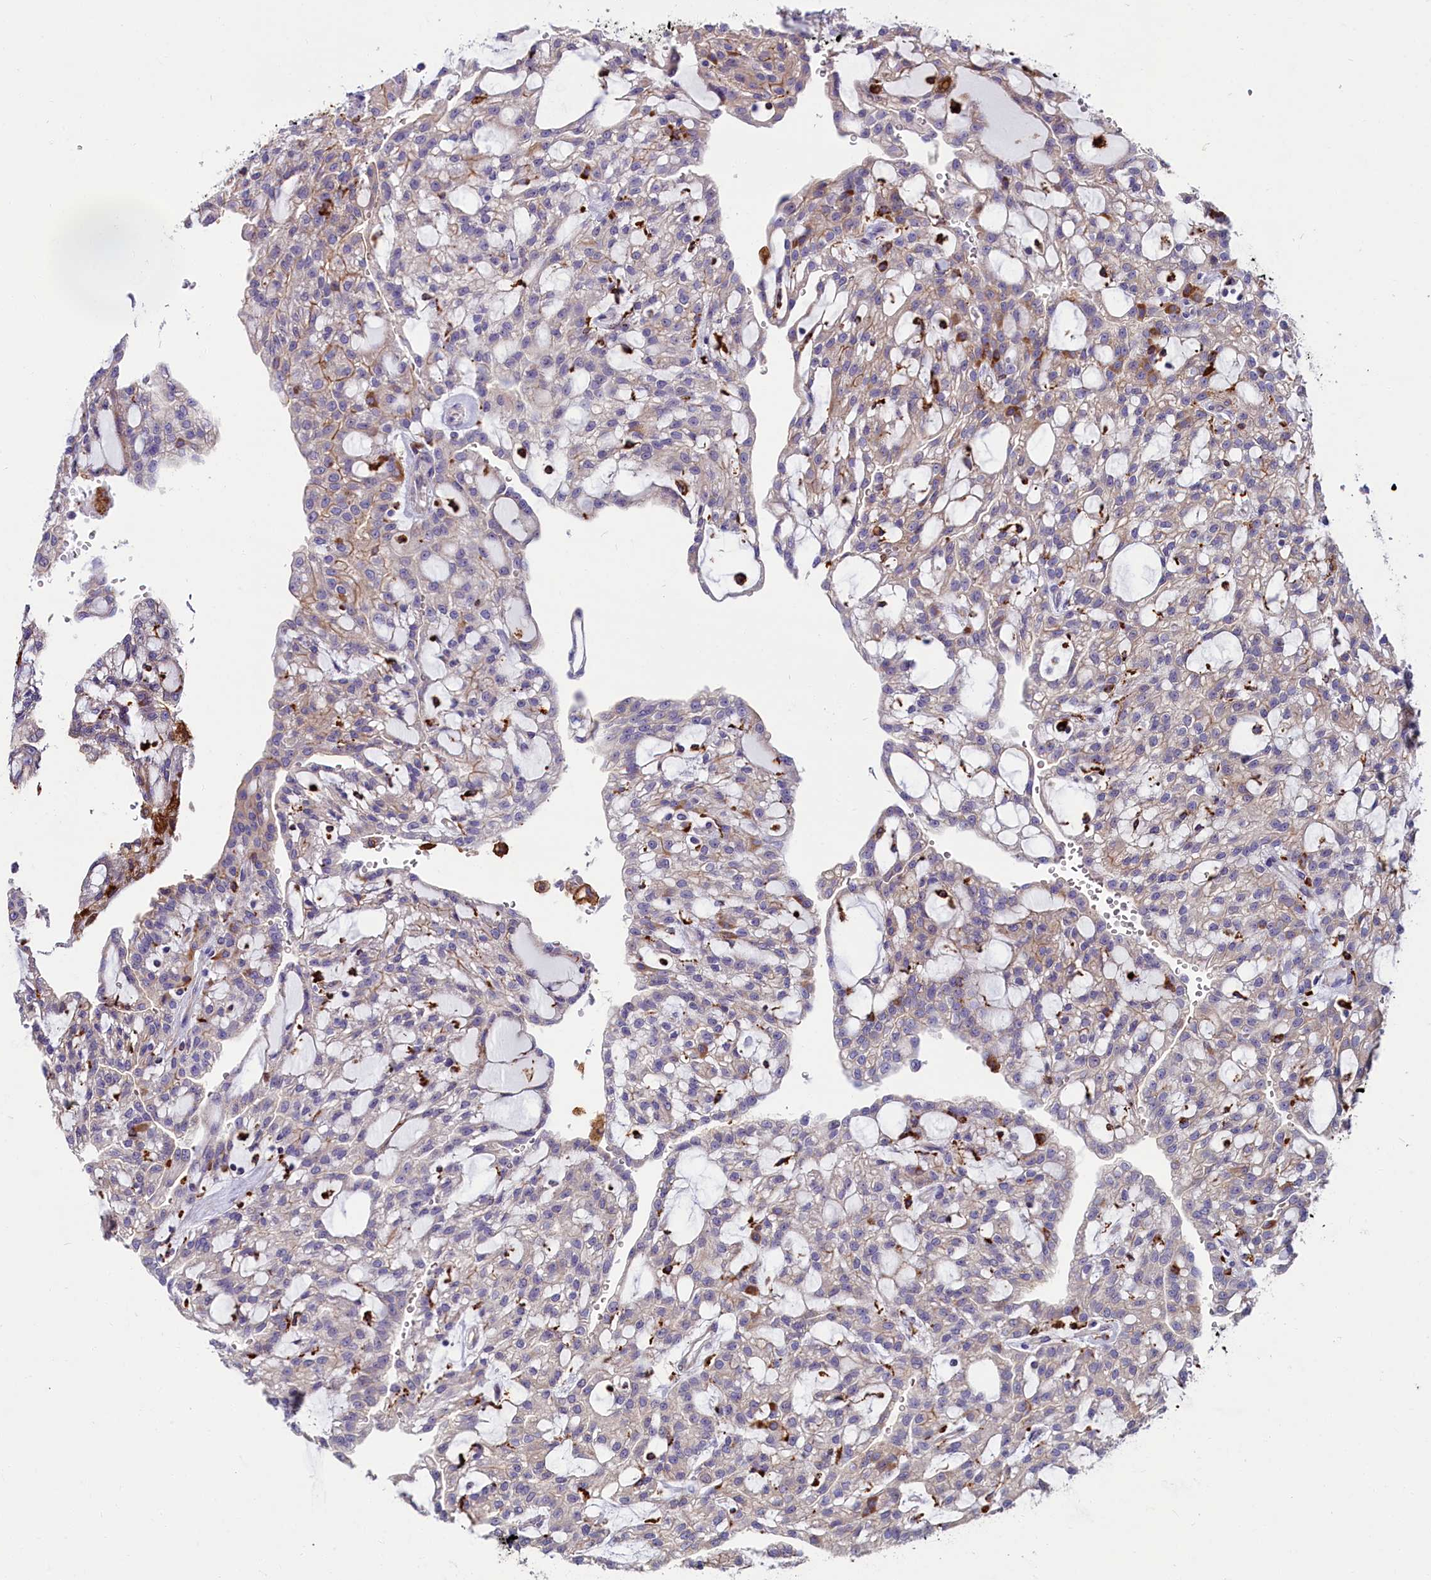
{"staining": {"intensity": "weak", "quantity": "25%-75%", "location": "cytoplasmic/membranous"}, "tissue": "renal cancer", "cell_type": "Tumor cells", "image_type": "cancer", "snomed": [{"axis": "morphology", "description": "Adenocarcinoma, NOS"}, {"axis": "topography", "description": "Kidney"}], "caption": "Immunohistochemical staining of renal cancer displays low levels of weak cytoplasmic/membranous positivity in about 25%-75% of tumor cells.", "gene": "IL20RA", "patient": {"sex": "male", "age": 63}}